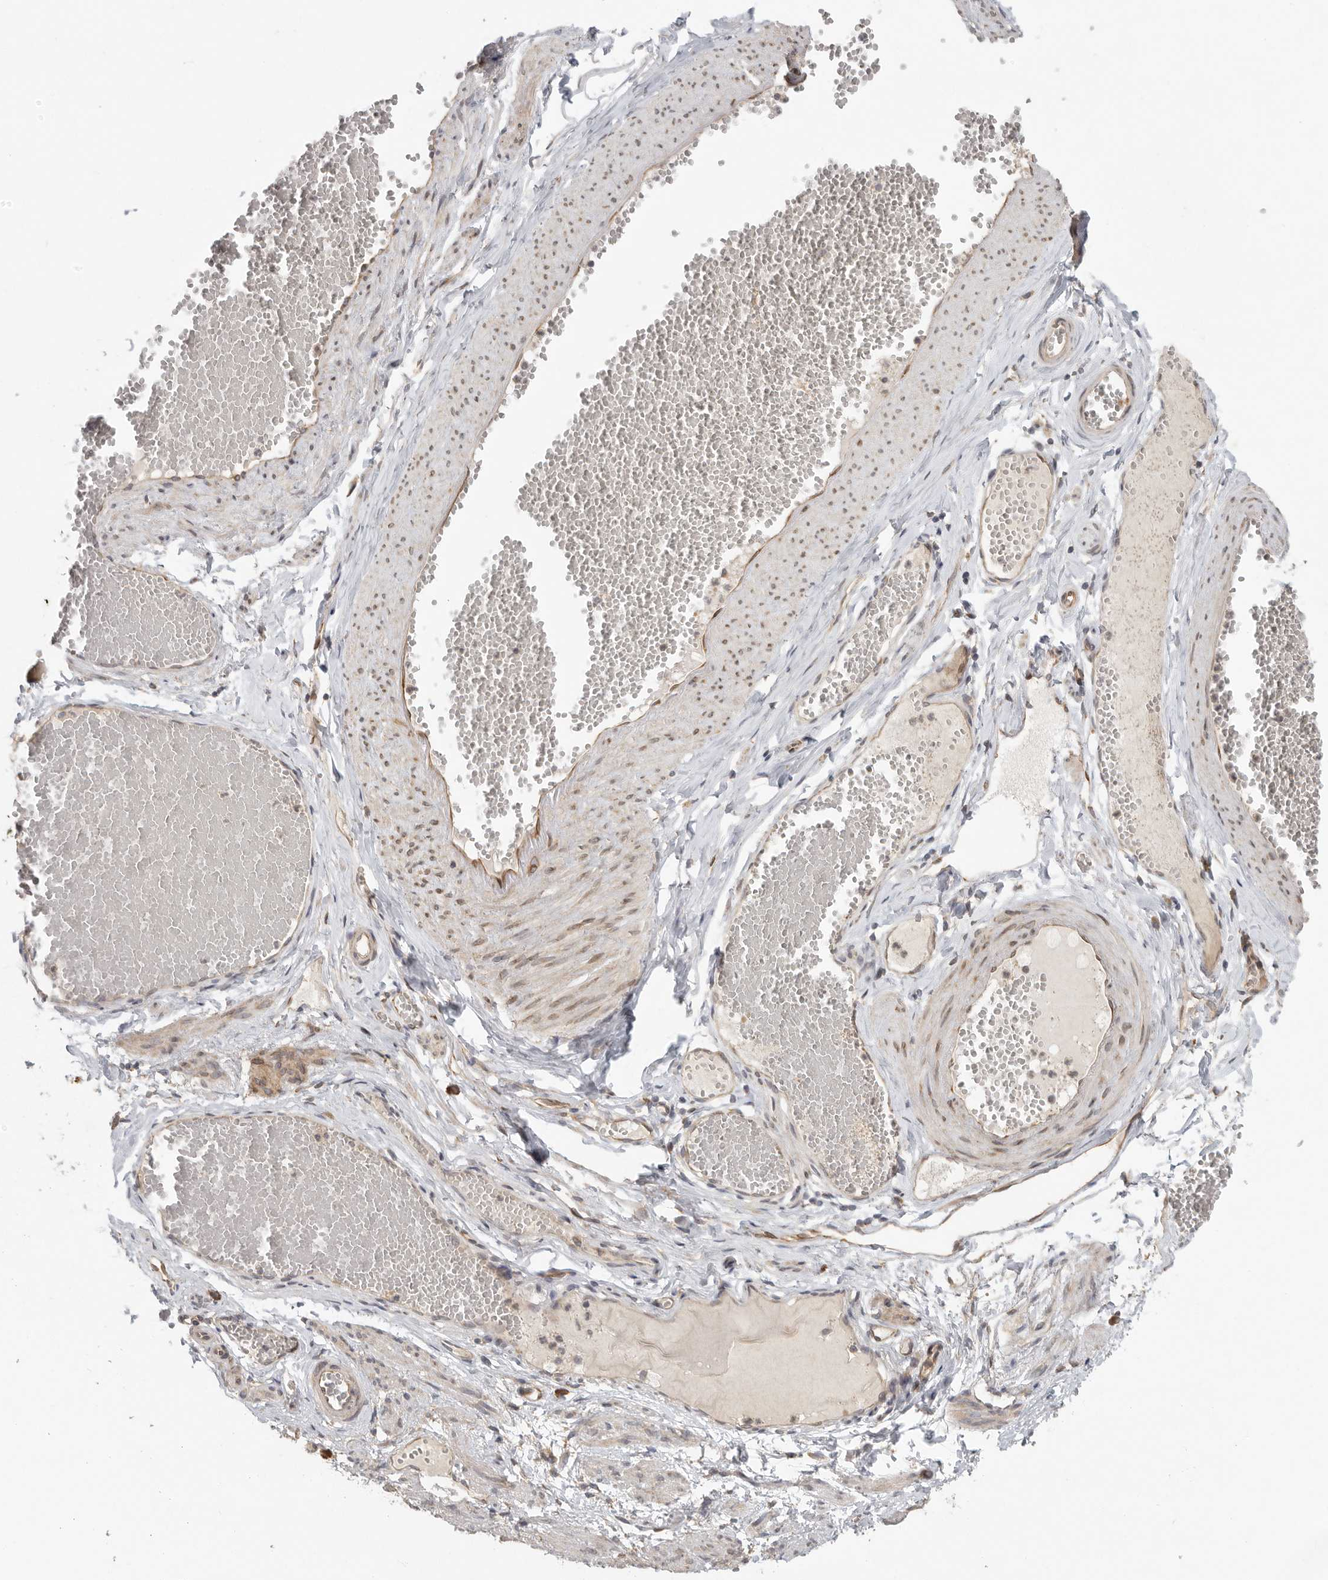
{"staining": {"intensity": "weak", "quantity": "25%-75%", "location": "cytoplasmic/membranous"}, "tissue": "adipose tissue", "cell_type": "Adipocytes", "image_type": "normal", "snomed": [{"axis": "morphology", "description": "Normal tissue, NOS"}, {"axis": "topography", "description": "Smooth muscle"}, {"axis": "topography", "description": "Peripheral nerve tissue"}], "caption": "The photomicrograph shows immunohistochemical staining of normal adipose tissue. There is weak cytoplasmic/membranous expression is identified in about 25%-75% of adipocytes.", "gene": "BCAP29", "patient": {"sex": "female", "age": 39}}